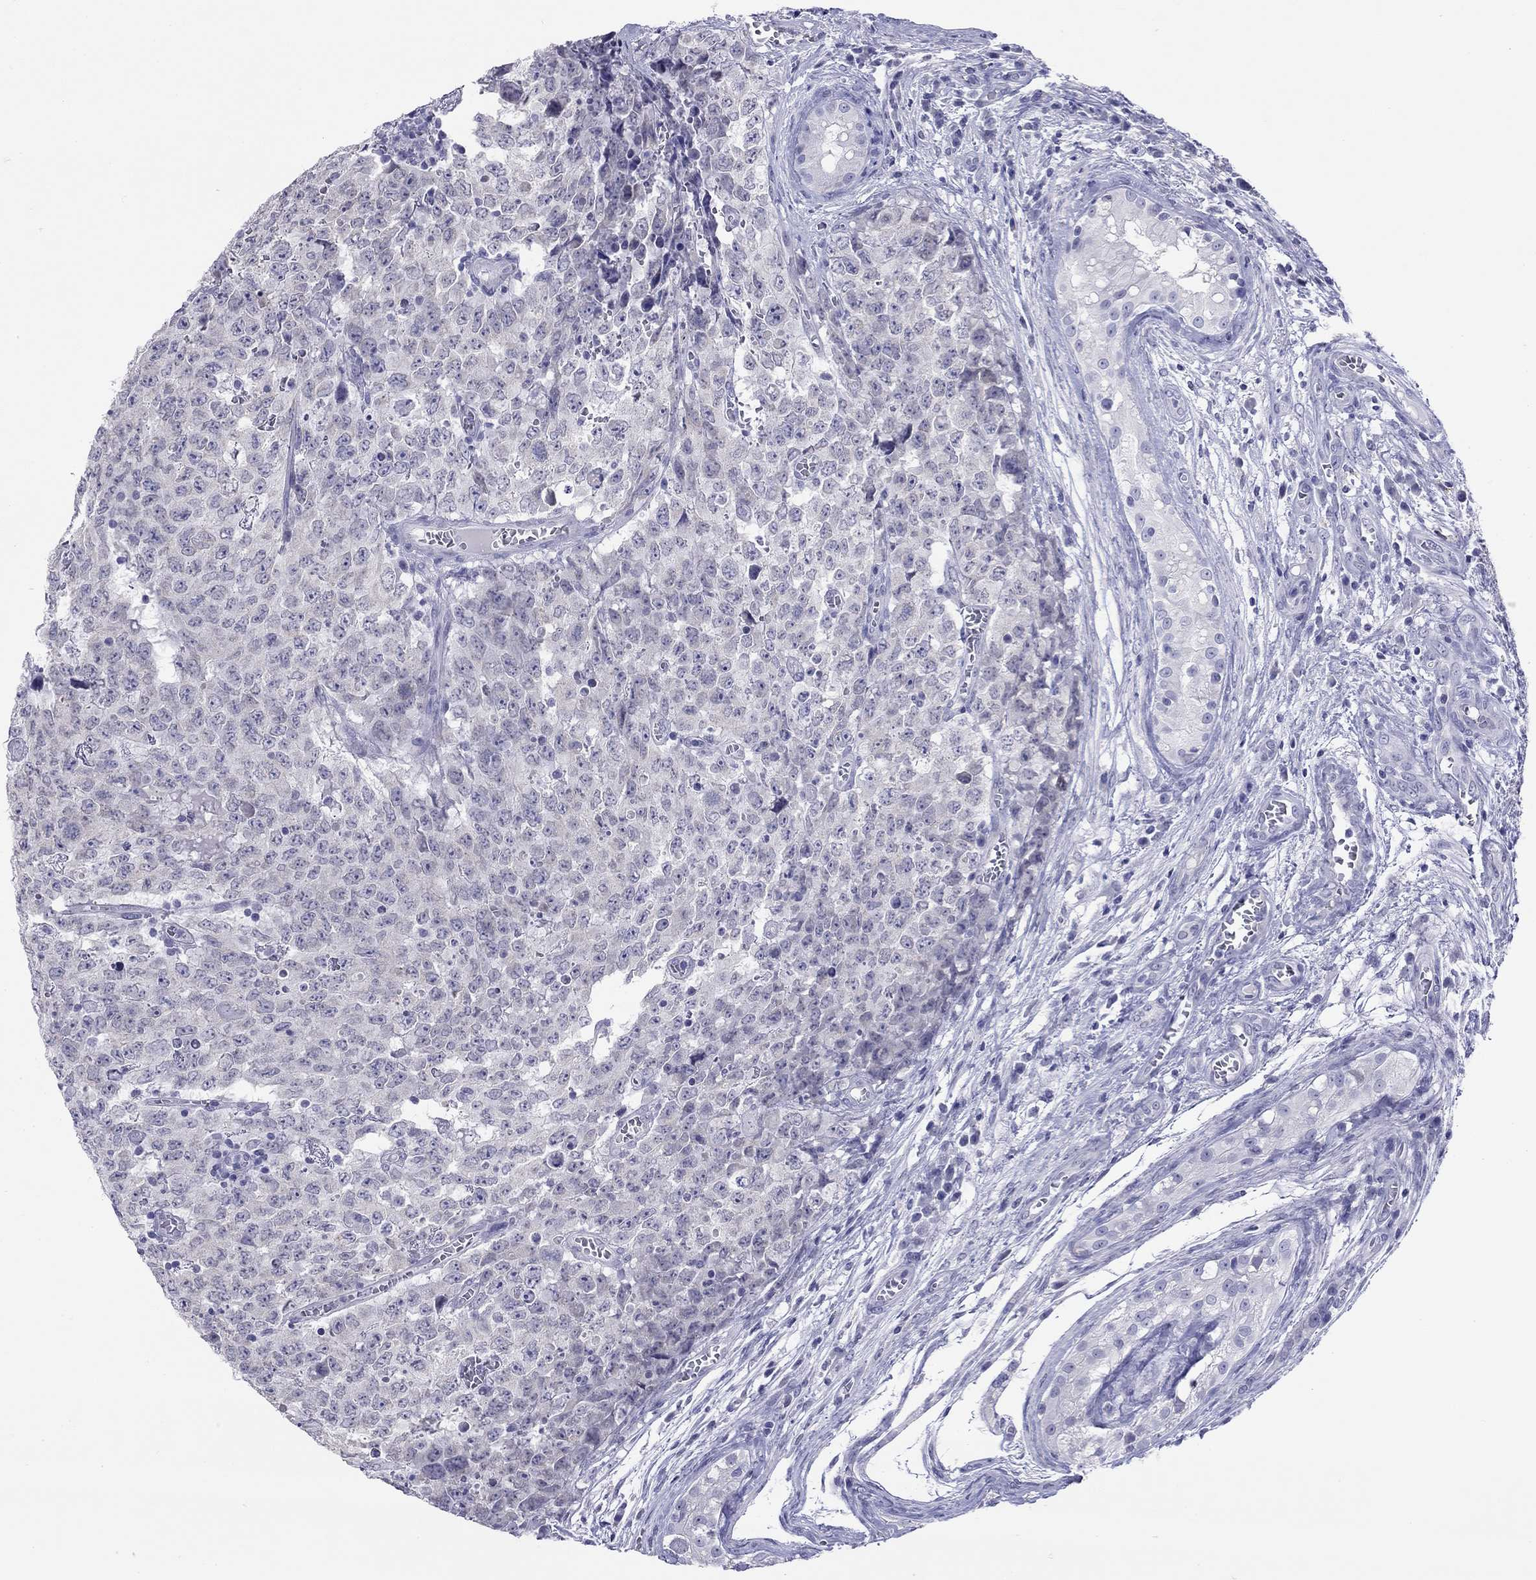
{"staining": {"intensity": "negative", "quantity": "none", "location": "none"}, "tissue": "testis cancer", "cell_type": "Tumor cells", "image_type": "cancer", "snomed": [{"axis": "morphology", "description": "Carcinoma, Embryonal, NOS"}, {"axis": "topography", "description": "Testis"}], "caption": "This image is of testis cancer stained with immunohistochemistry (IHC) to label a protein in brown with the nuclei are counter-stained blue. There is no staining in tumor cells.", "gene": "ARMC12", "patient": {"sex": "male", "age": 23}}